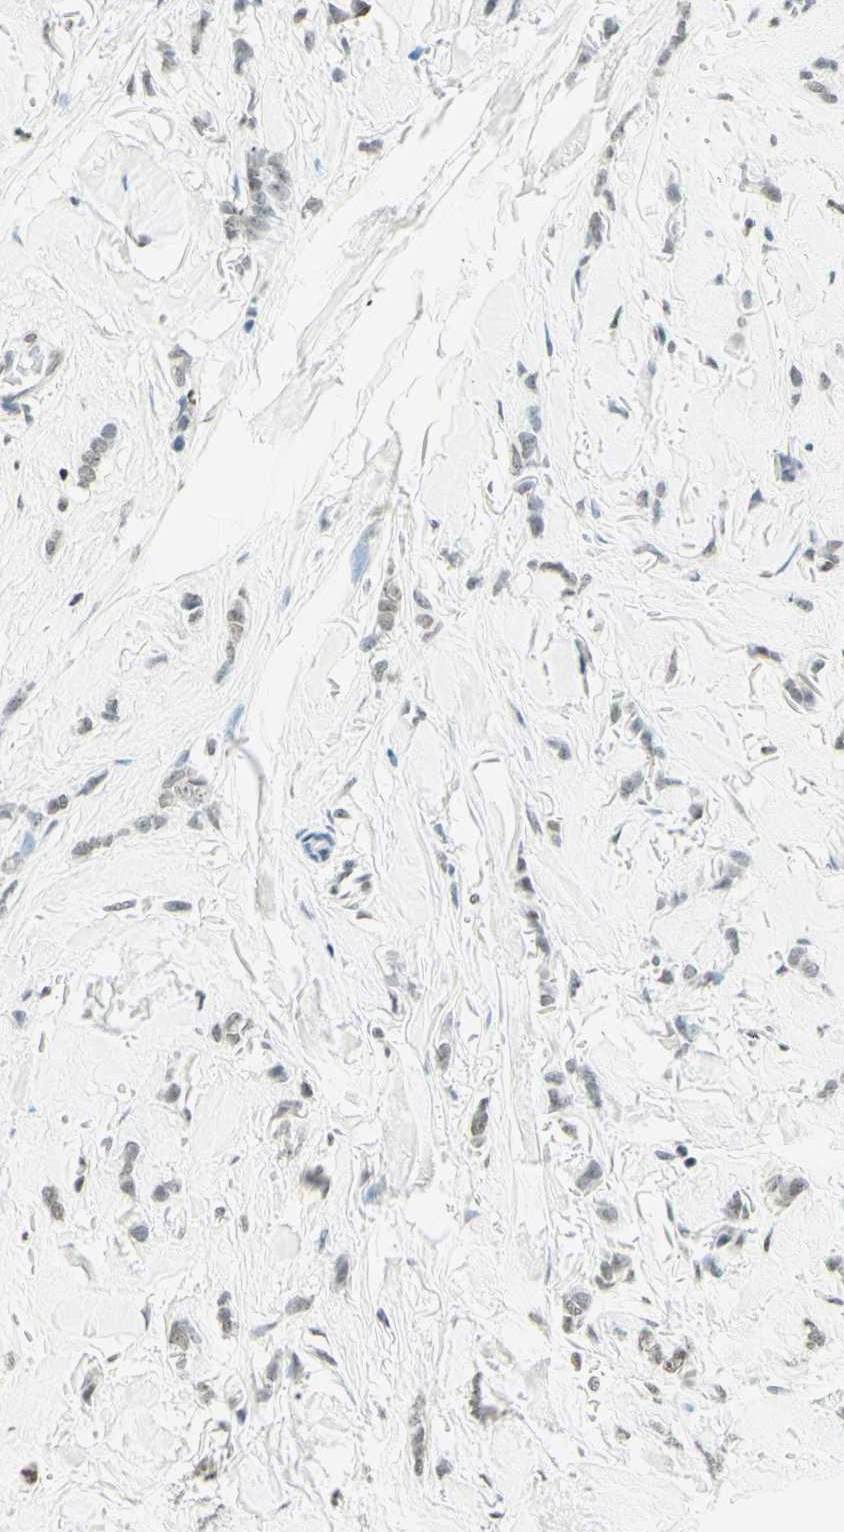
{"staining": {"intensity": "weak", "quantity": "25%-75%", "location": "nuclear"}, "tissue": "breast cancer", "cell_type": "Tumor cells", "image_type": "cancer", "snomed": [{"axis": "morphology", "description": "Lobular carcinoma"}, {"axis": "topography", "description": "Skin"}, {"axis": "topography", "description": "Breast"}], "caption": "Immunohistochemistry micrograph of neoplastic tissue: breast cancer stained using immunohistochemistry displays low levels of weak protein expression localized specifically in the nuclear of tumor cells, appearing as a nuclear brown color.", "gene": "MSH2", "patient": {"sex": "female", "age": 46}}